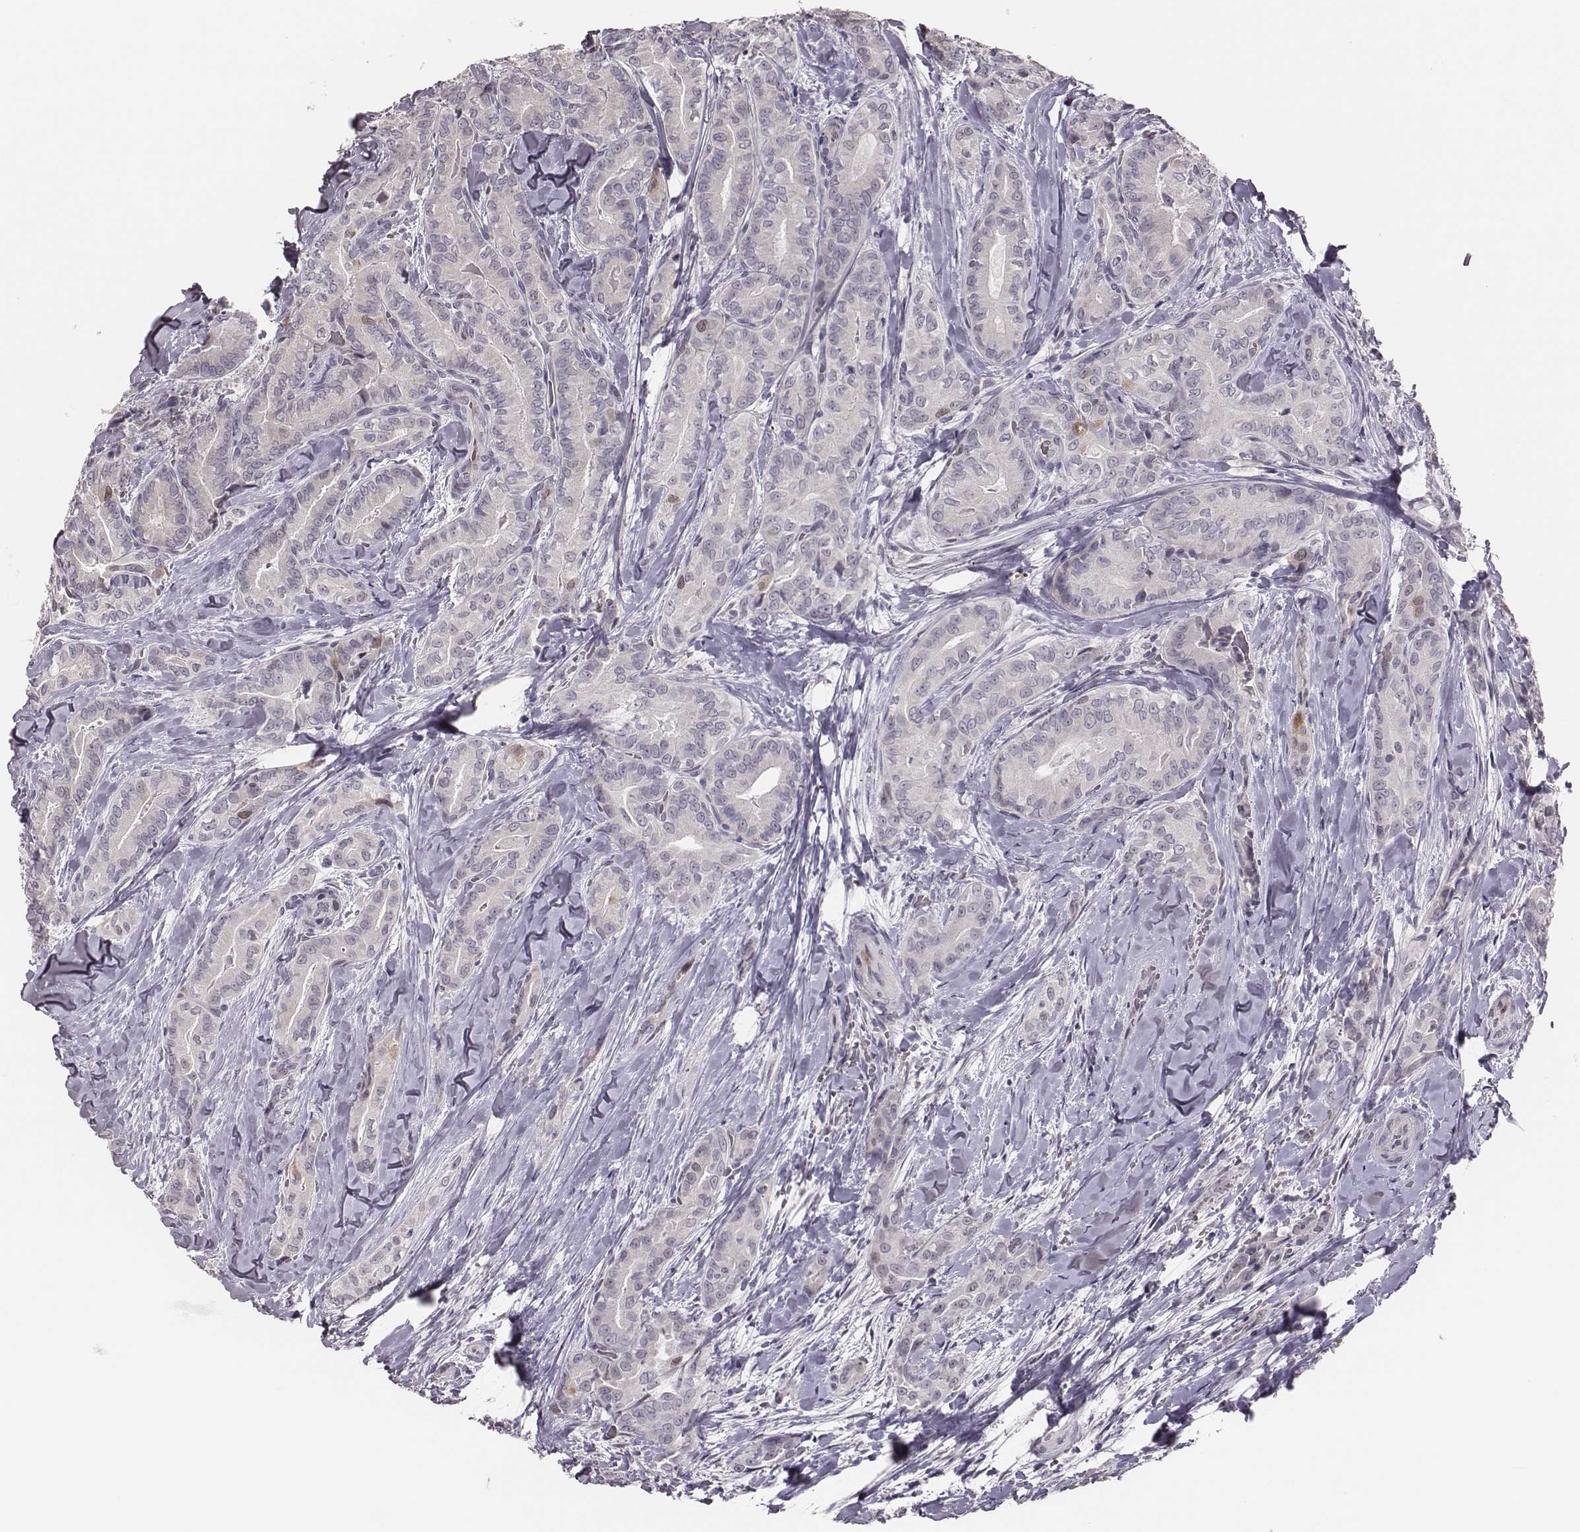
{"staining": {"intensity": "moderate", "quantity": "<25%", "location": "cytoplasmic/membranous,nuclear"}, "tissue": "thyroid cancer", "cell_type": "Tumor cells", "image_type": "cancer", "snomed": [{"axis": "morphology", "description": "Papillary adenocarcinoma, NOS"}, {"axis": "topography", "description": "Thyroid gland"}], "caption": "A low amount of moderate cytoplasmic/membranous and nuclear staining is identified in about <25% of tumor cells in thyroid cancer tissue.", "gene": "PBK", "patient": {"sex": "male", "age": 61}}